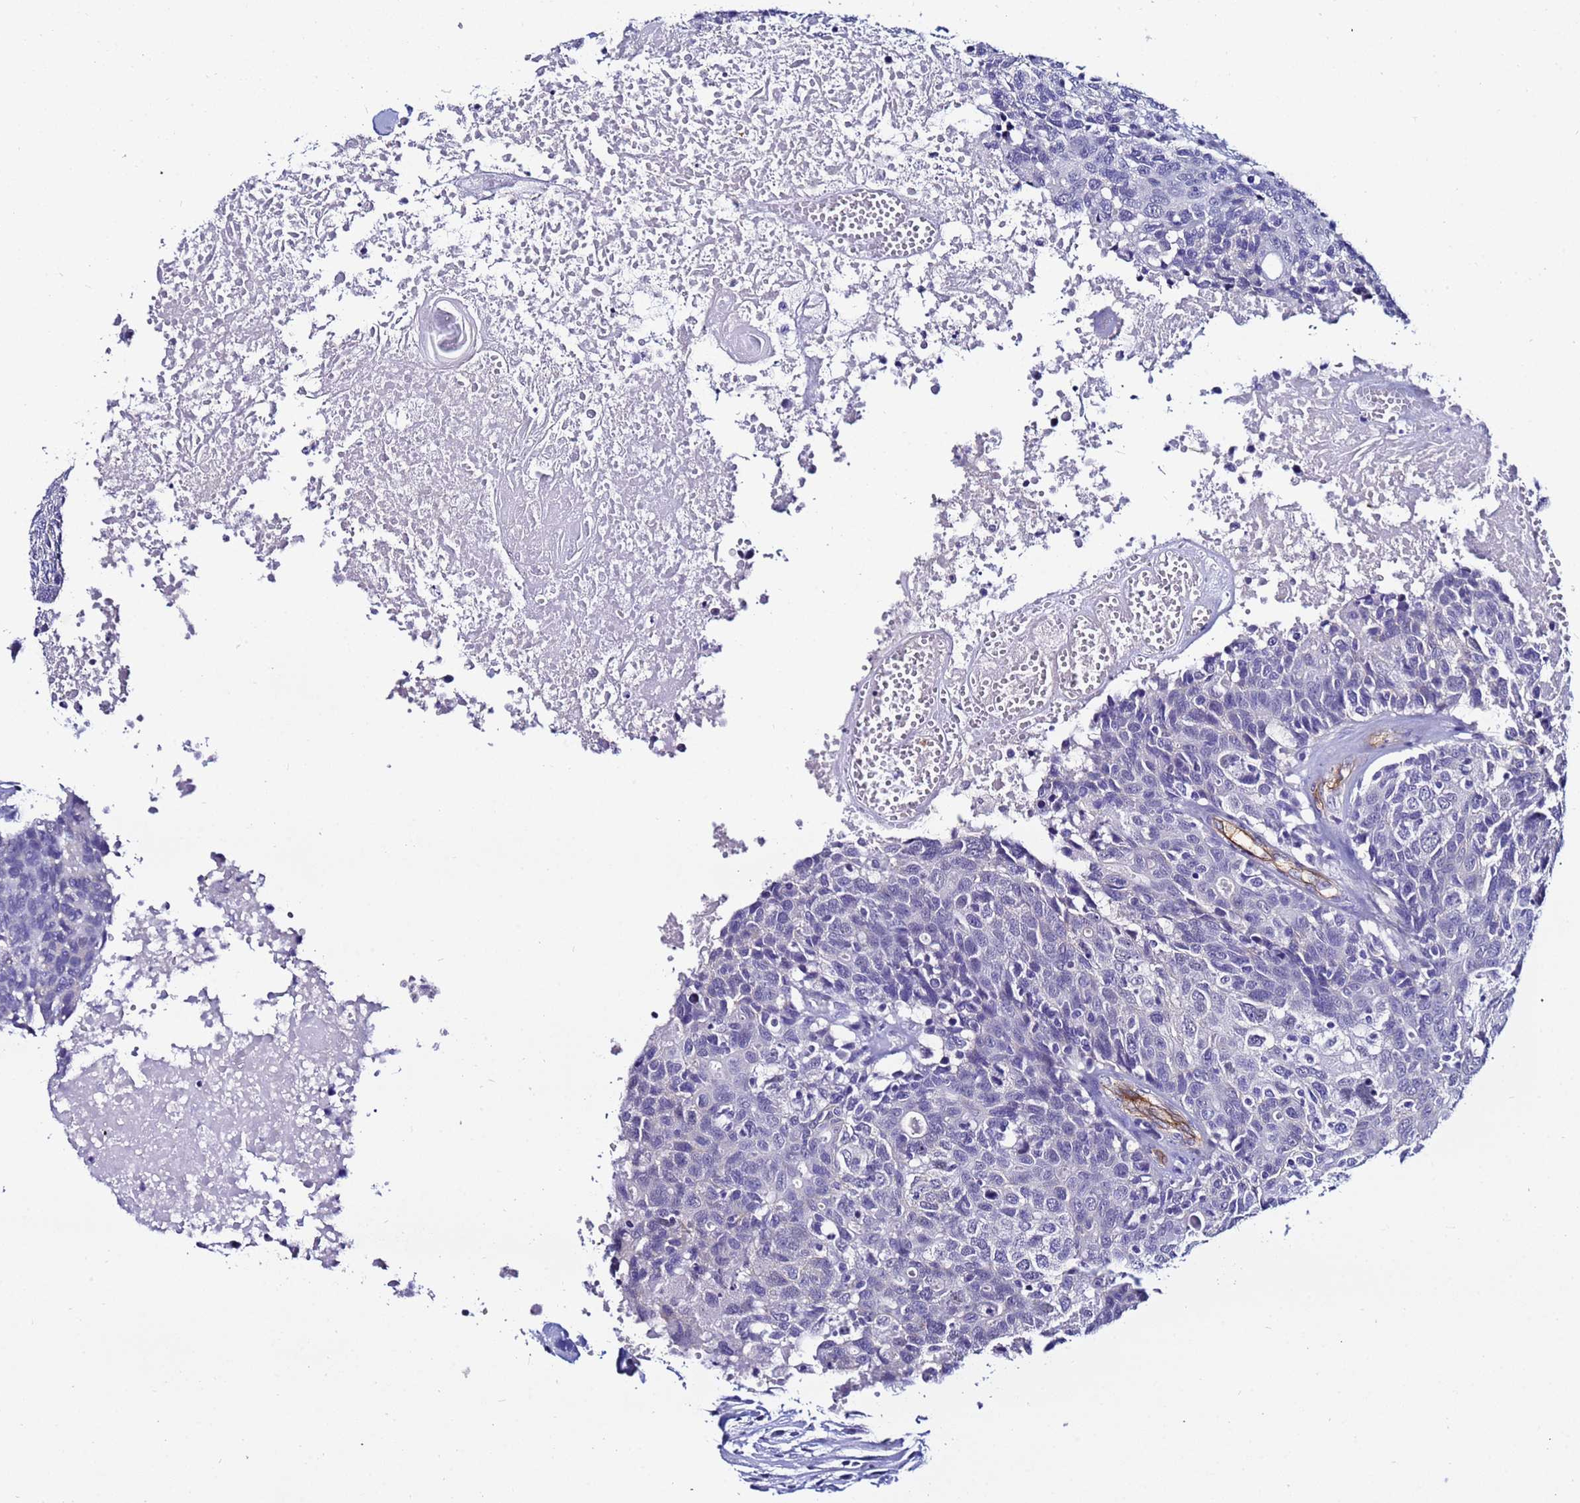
{"staining": {"intensity": "negative", "quantity": "none", "location": "none"}, "tissue": "head and neck cancer", "cell_type": "Tumor cells", "image_type": "cancer", "snomed": [{"axis": "morphology", "description": "Squamous cell carcinoma, NOS"}, {"axis": "topography", "description": "Head-Neck"}], "caption": "An image of human head and neck cancer (squamous cell carcinoma) is negative for staining in tumor cells. (DAB immunohistochemistry (IHC) with hematoxylin counter stain).", "gene": "DEFB104A", "patient": {"sex": "male", "age": 66}}